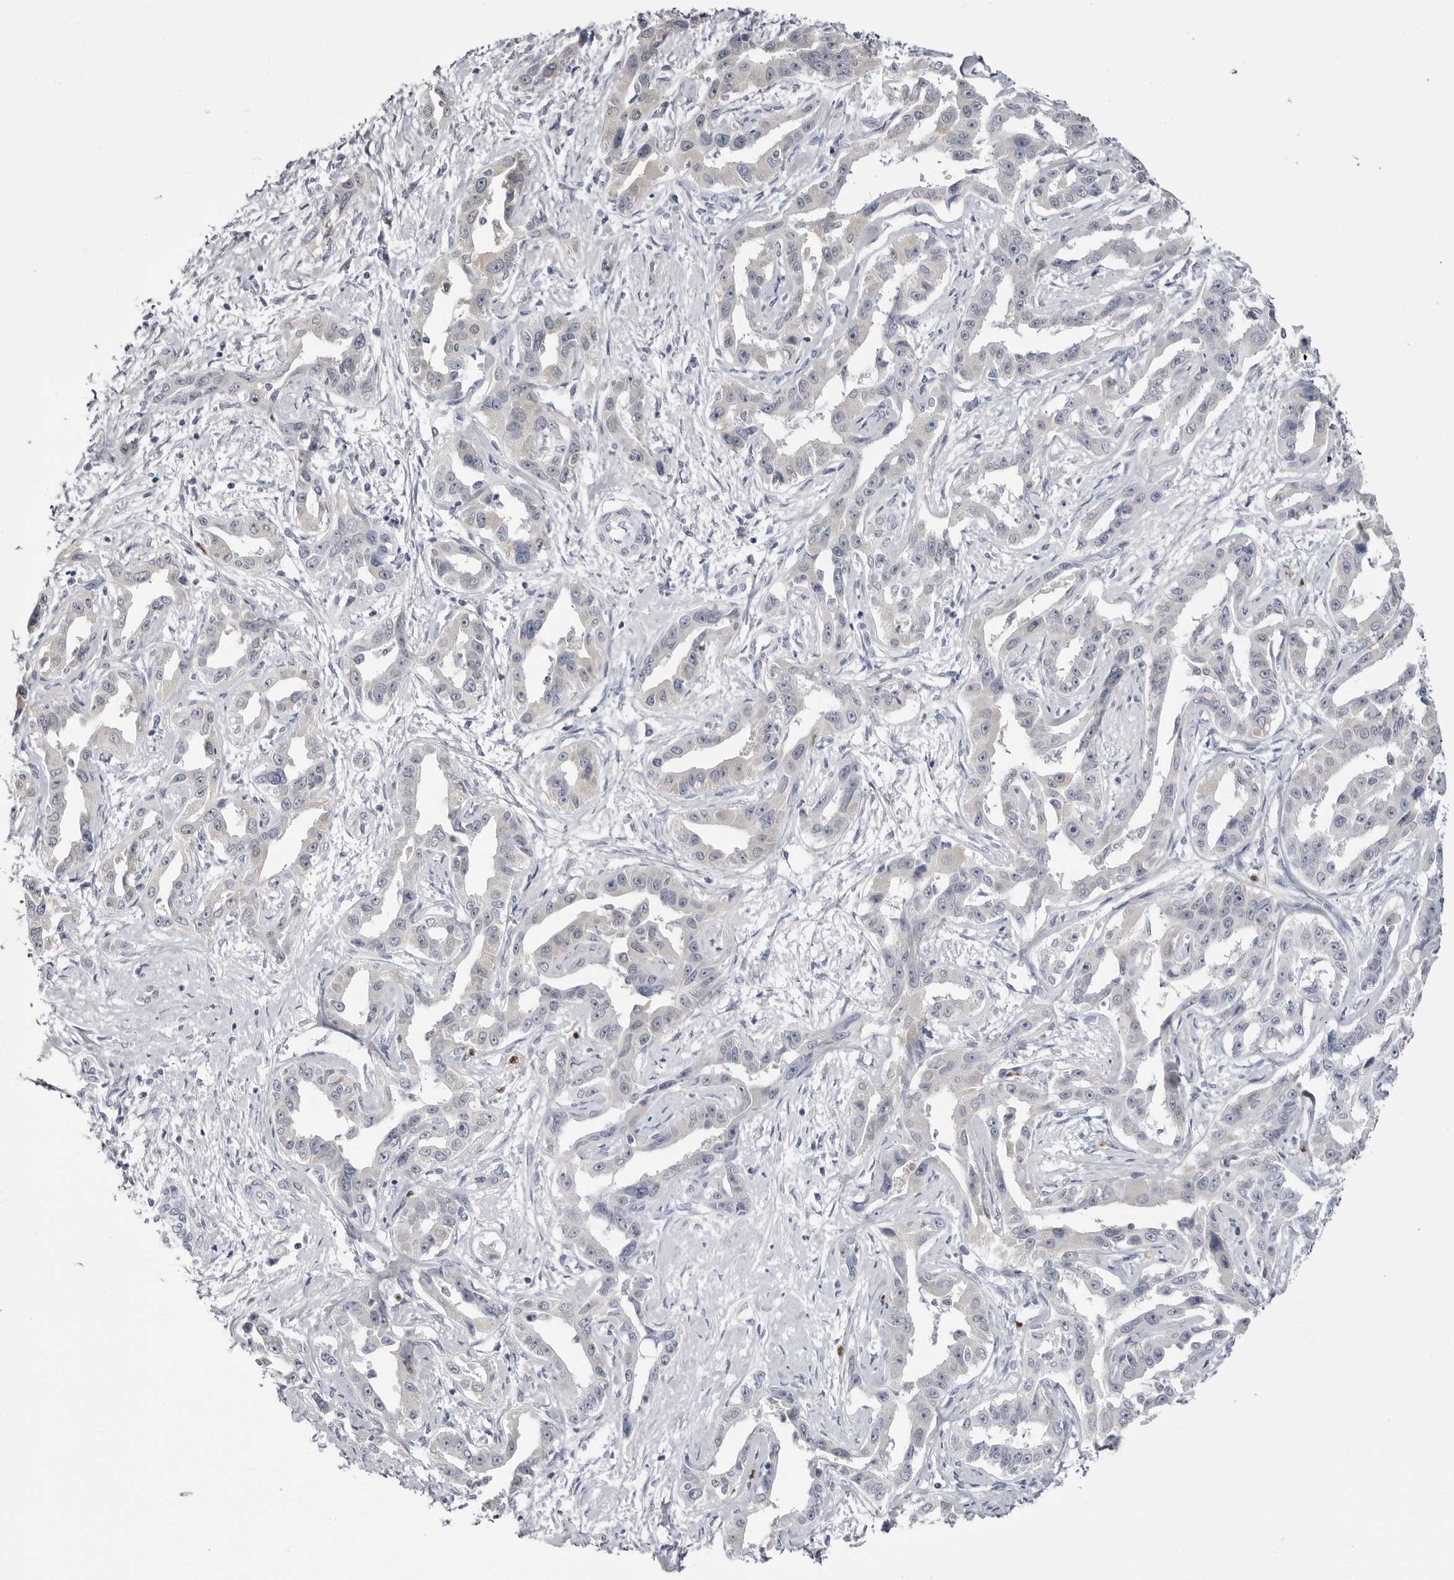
{"staining": {"intensity": "negative", "quantity": "none", "location": "none"}, "tissue": "liver cancer", "cell_type": "Tumor cells", "image_type": "cancer", "snomed": [{"axis": "morphology", "description": "Cholangiocarcinoma"}, {"axis": "topography", "description": "Liver"}], "caption": "Liver cholangiocarcinoma was stained to show a protein in brown. There is no significant positivity in tumor cells. (Immunohistochemistry, brightfield microscopy, high magnification).", "gene": "STAP2", "patient": {"sex": "male", "age": 59}}